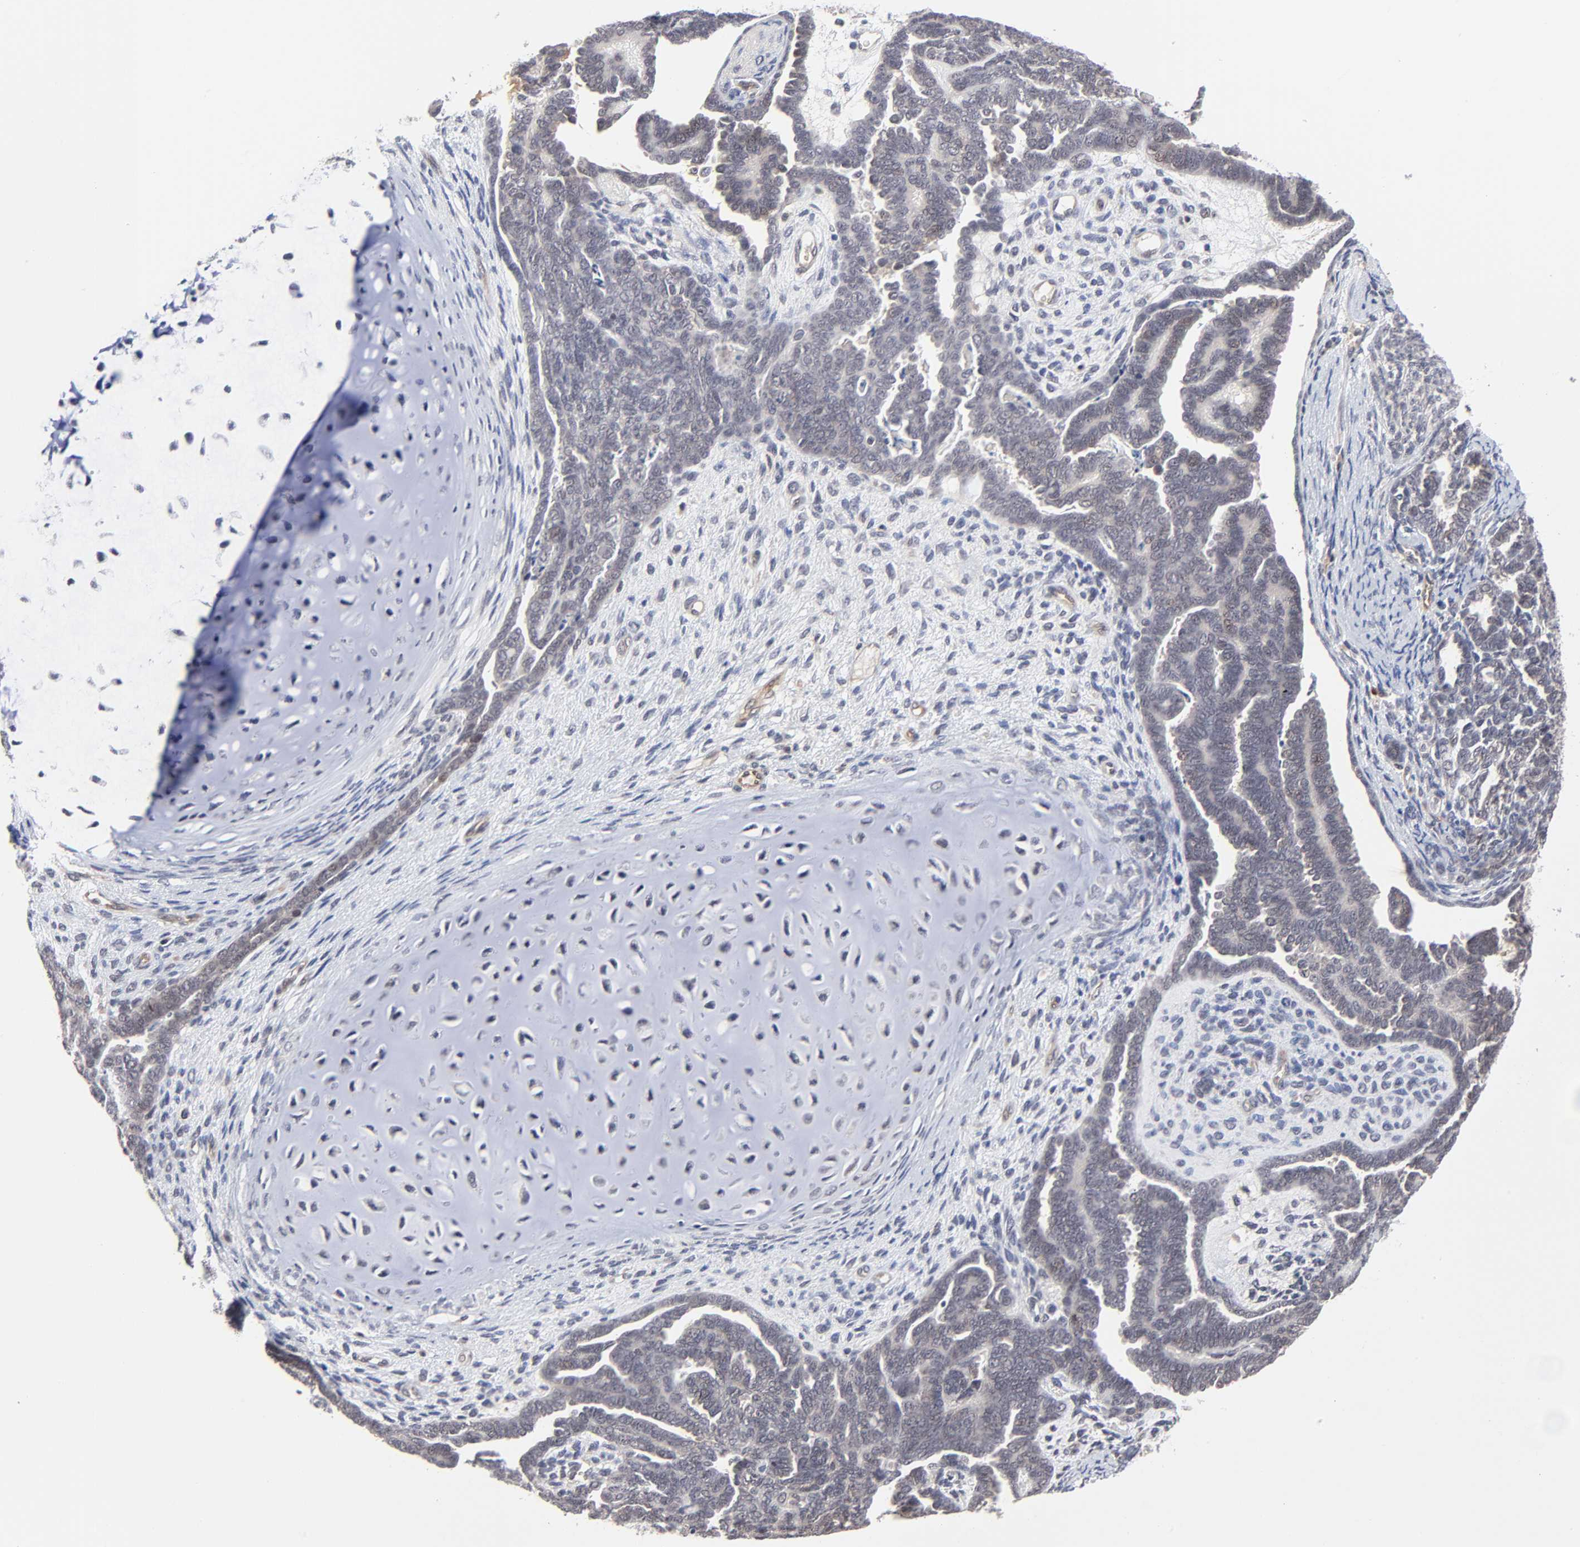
{"staining": {"intensity": "negative", "quantity": "none", "location": "none"}, "tissue": "endometrial cancer", "cell_type": "Tumor cells", "image_type": "cancer", "snomed": [{"axis": "morphology", "description": "Neoplasm, malignant, NOS"}, {"axis": "topography", "description": "Endometrium"}], "caption": "Tumor cells show no significant protein expression in endometrial neoplasm (malignant).", "gene": "CASP10", "patient": {"sex": "female", "age": 74}}